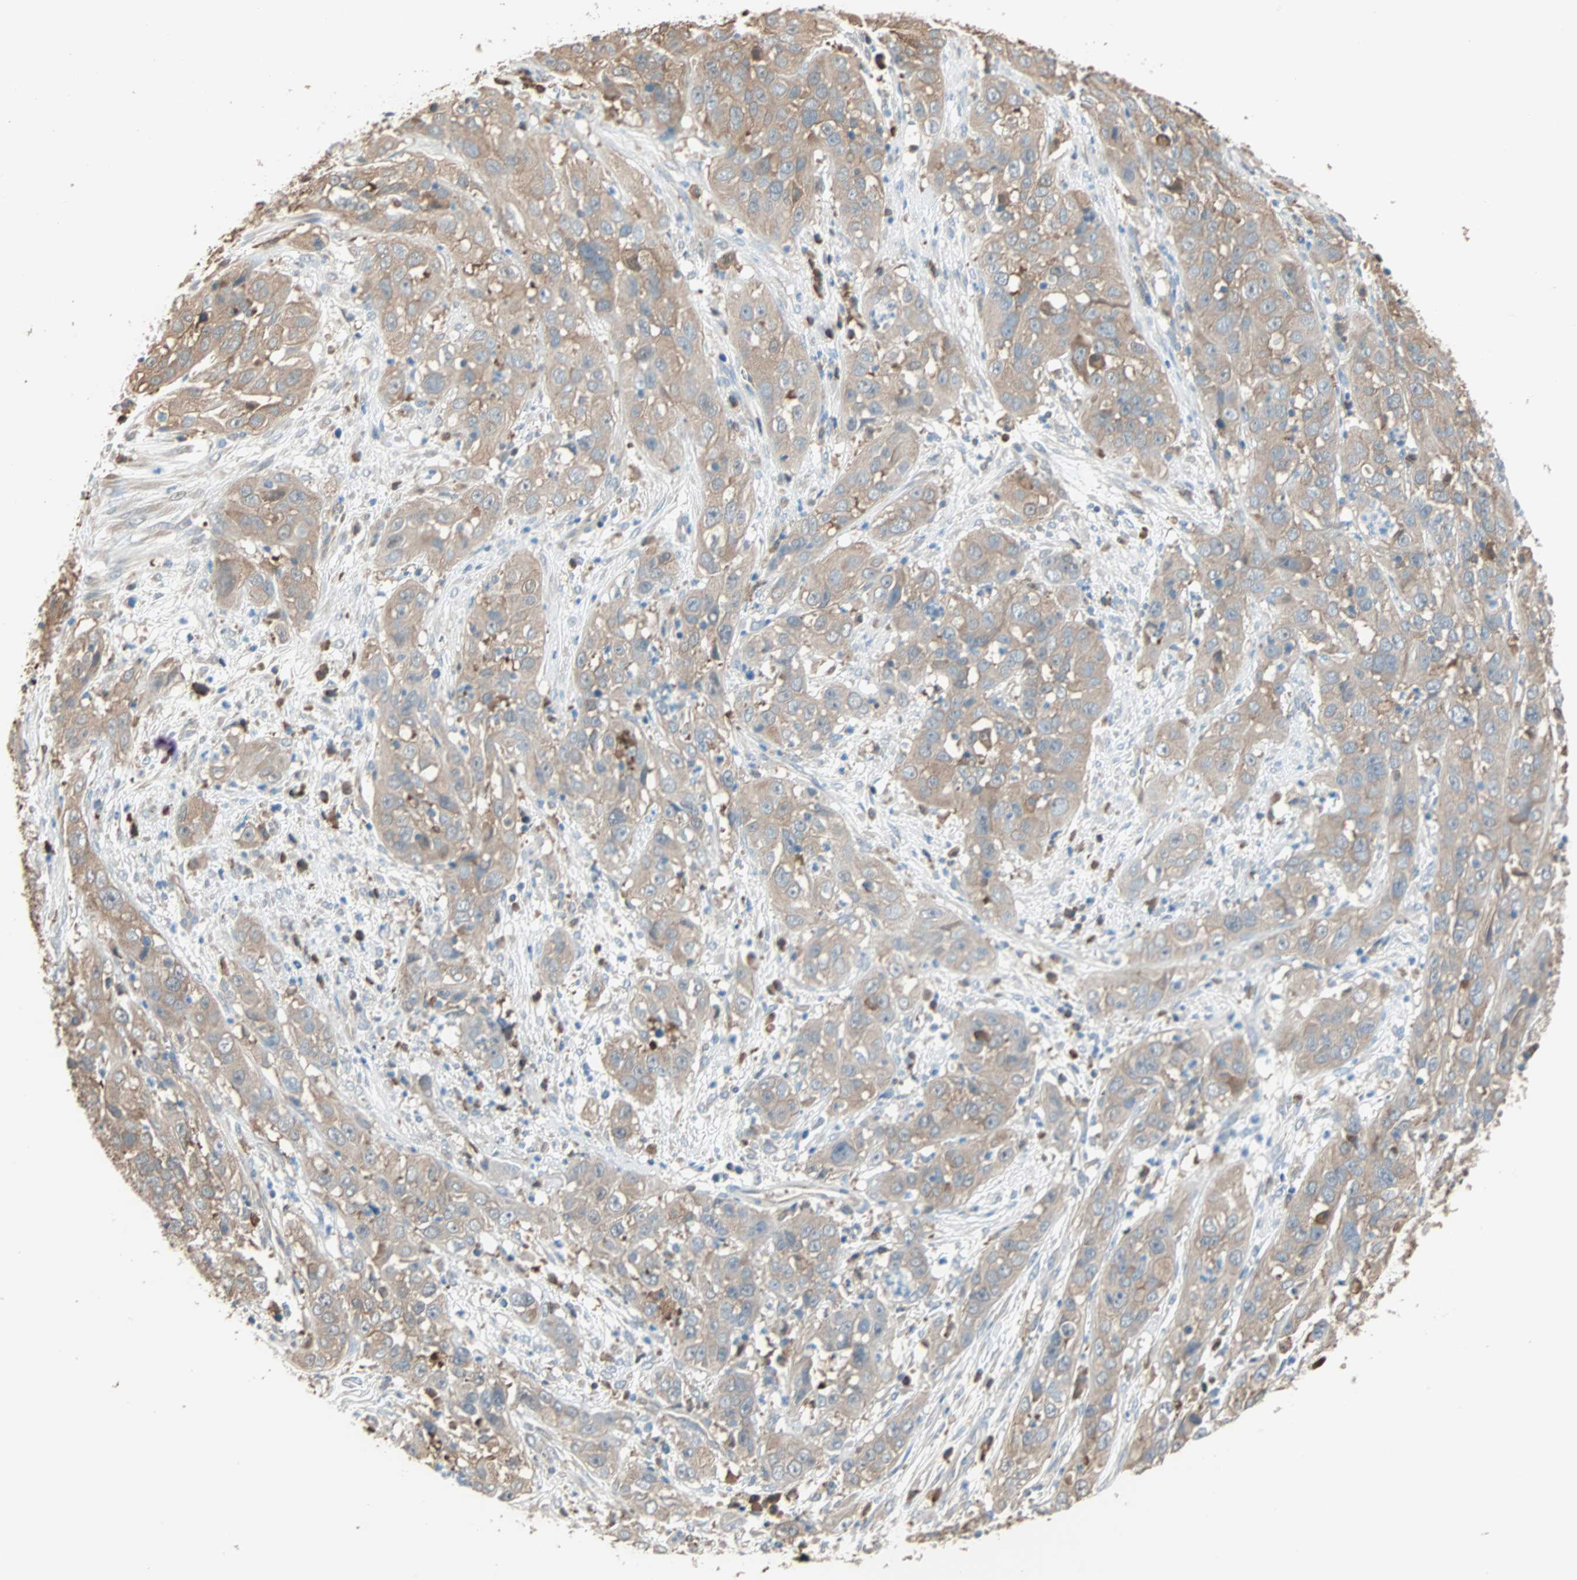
{"staining": {"intensity": "moderate", "quantity": ">75%", "location": "cytoplasmic/membranous"}, "tissue": "cervical cancer", "cell_type": "Tumor cells", "image_type": "cancer", "snomed": [{"axis": "morphology", "description": "Squamous cell carcinoma, NOS"}, {"axis": "topography", "description": "Cervix"}], "caption": "IHC micrograph of neoplastic tissue: squamous cell carcinoma (cervical) stained using immunohistochemistry (IHC) exhibits medium levels of moderate protein expression localized specifically in the cytoplasmic/membranous of tumor cells, appearing as a cytoplasmic/membranous brown color.", "gene": "PRDX1", "patient": {"sex": "female", "age": 32}}